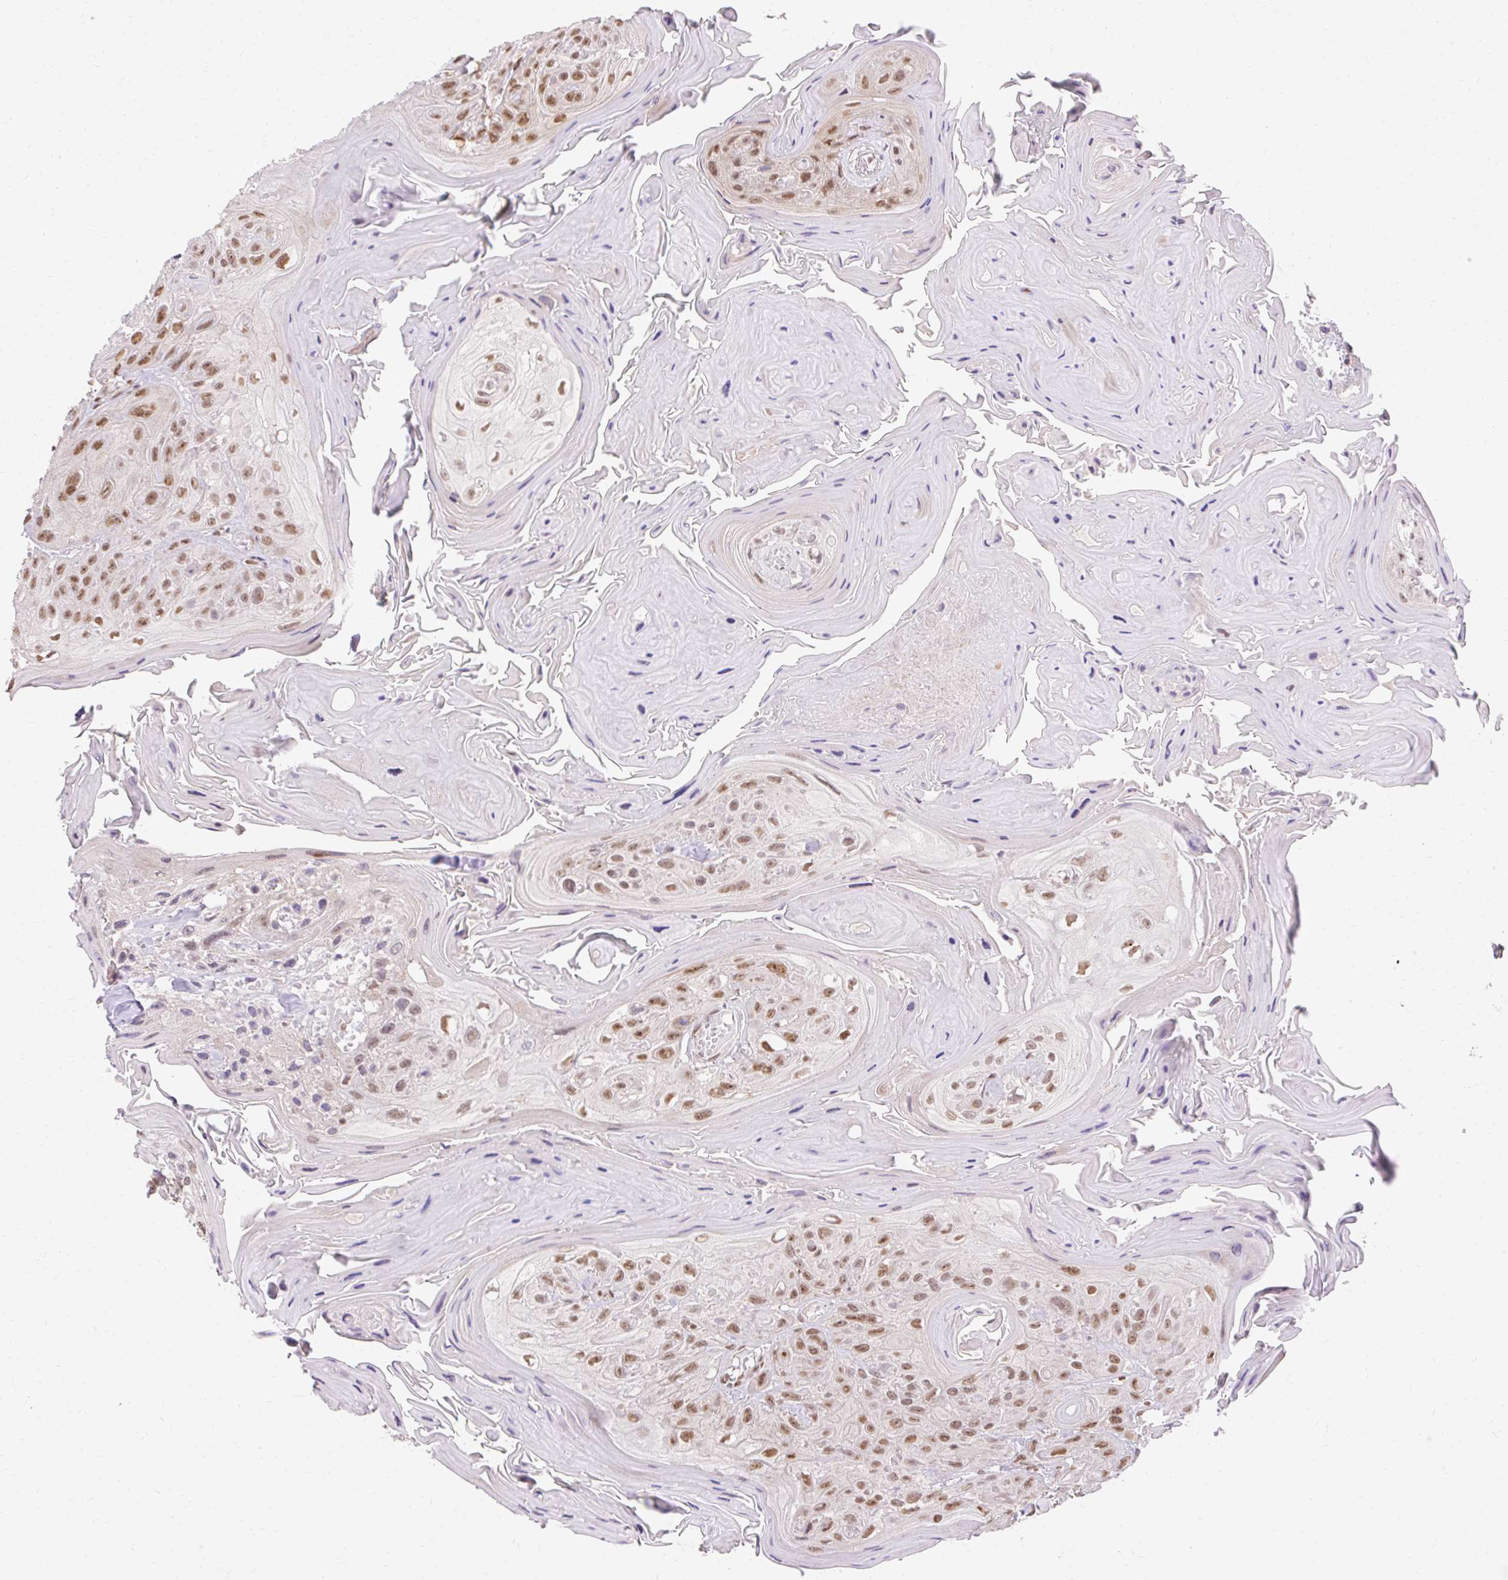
{"staining": {"intensity": "moderate", "quantity": ">75%", "location": "nuclear"}, "tissue": "head and neck cancer", "cell_type": "Tumor cells", "image_type": "cancer", "snomed": [{"axis": "morphology", "description": "Squamous cell carcinoma, NOS"}, {"axis": "topography", "description": "Head-Neck"}], "caption": "Immunohistochemical staining of head and neck cancer displays medium levels of moderate nuclear protein positivity in approximately >75% of tumor cells.", "gene": "NPIPB12", "patient": {"sex": "female", "age": 59}}